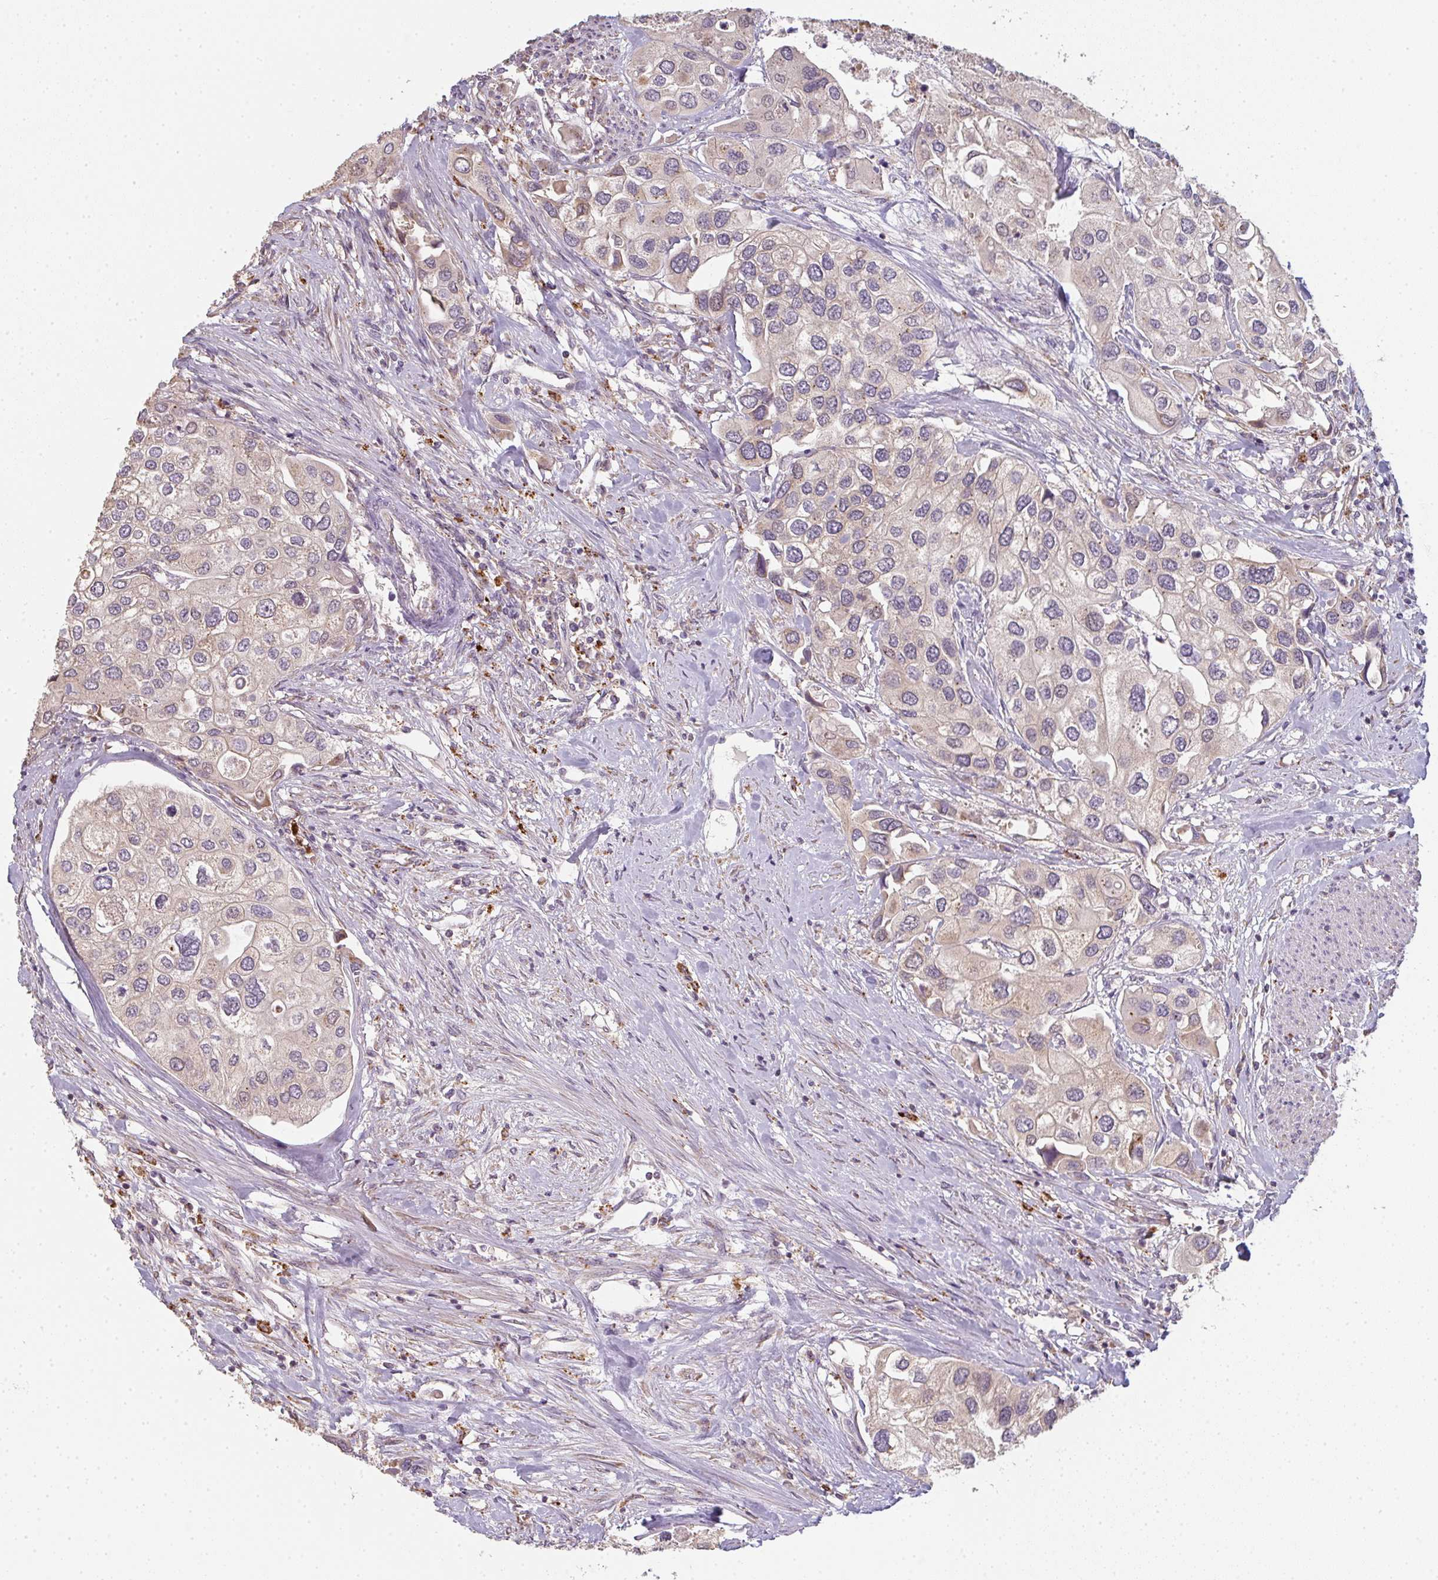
{"staining": {"intensity": "negative", "quantity": "none", "location": "none"}, "tissue": "urothelial cancer", "cell_type": "Tumor cells", "image_type": "cancer", "snomed": [{"axis": "morphology", "description": "Urothelial carcinoma, High grade"}, {"axis": "topography", "description": "Urinary bladder"}], "caption": "Immunohistochemical staining of human urothelial cancer demonstrates no significant expression in tumor cells.", "gene": "TMEM237", "patient": {"sex": "male", "age": 64}}